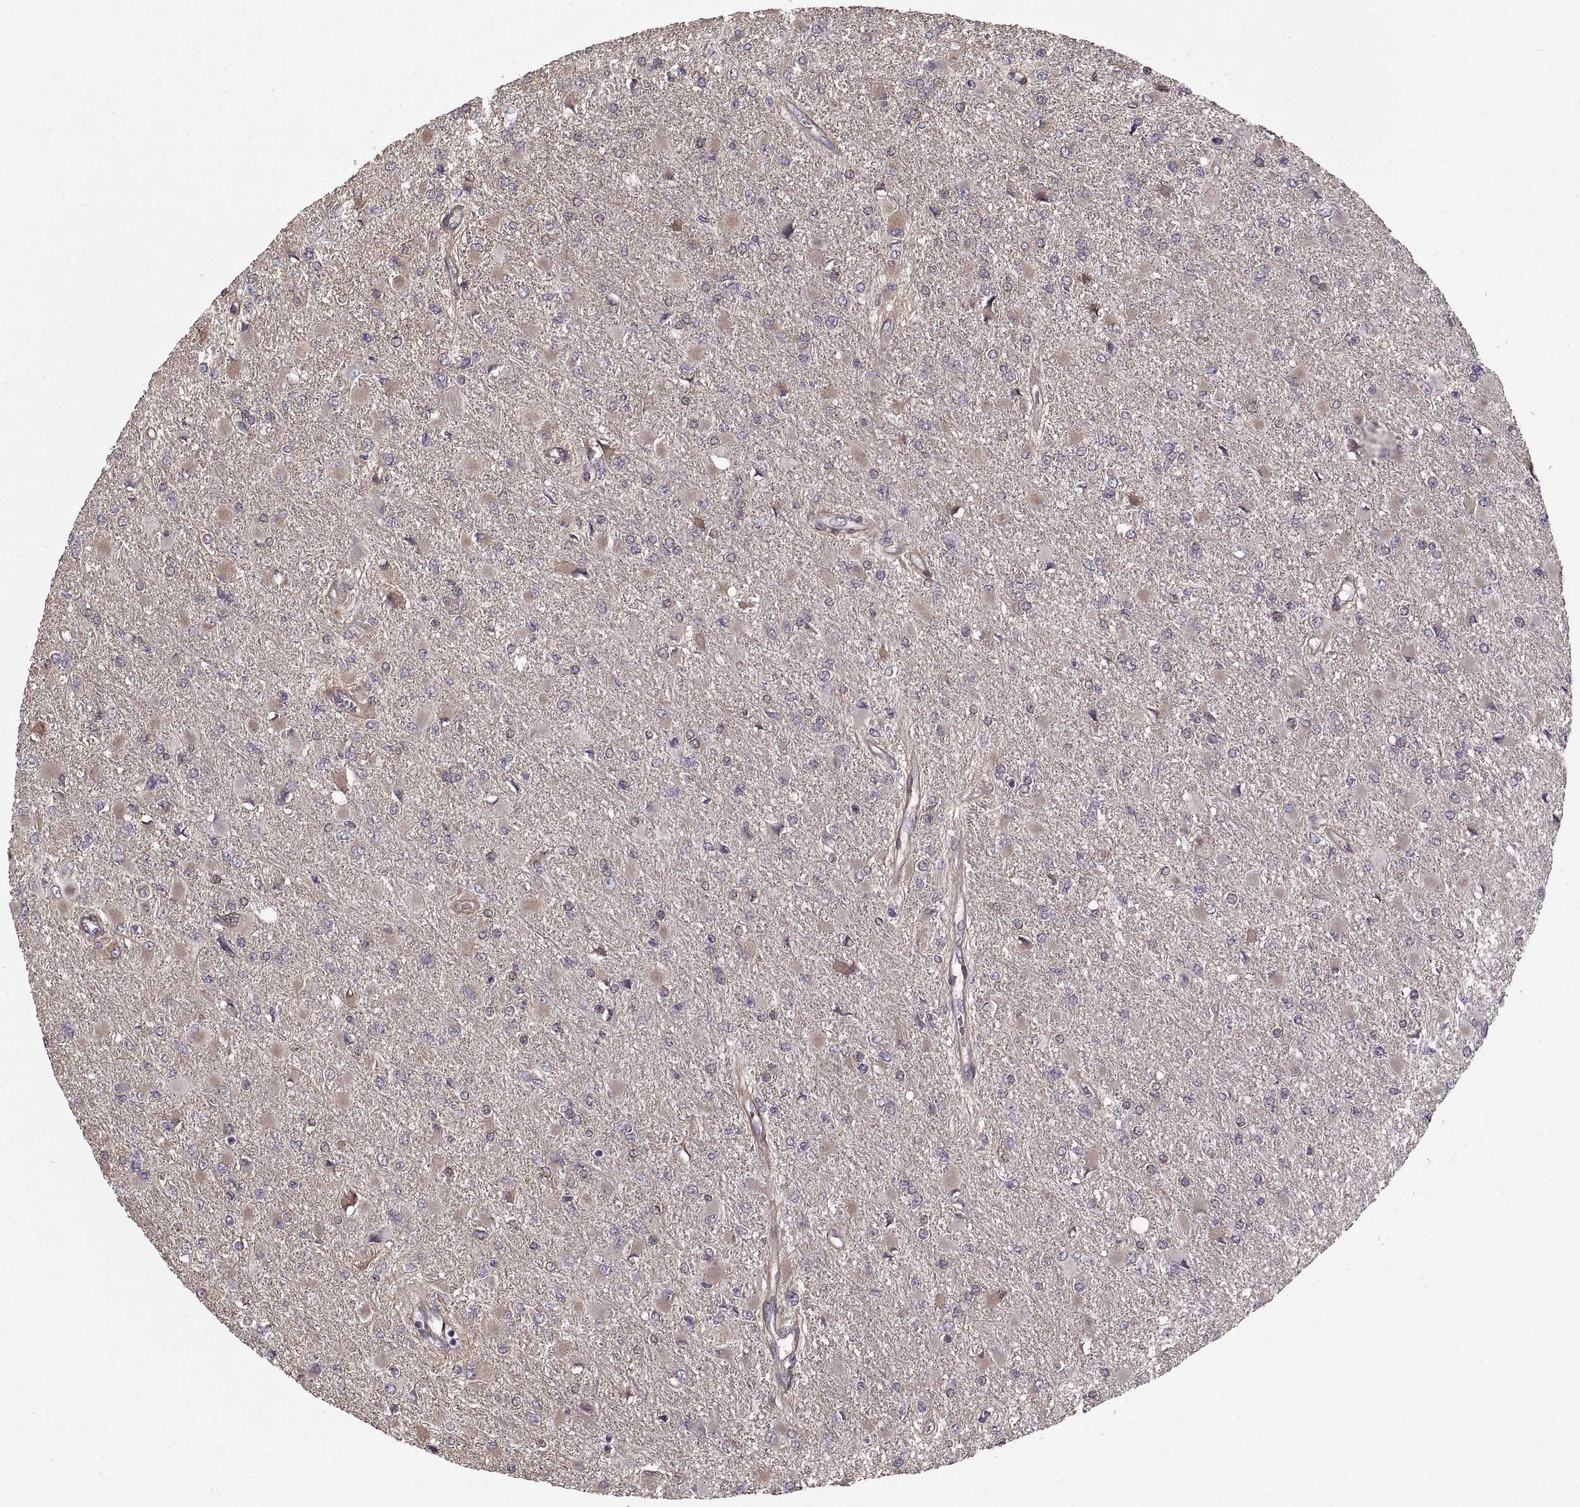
{"staining": {"intensity": "negative", "quantity": "none", "location": "none"}, "tissue": "glioma", "cell_type": "Tumor cells", "image_type": "cancer", "snomed": [{"axis": "morphology", "description": "Glioma, malignant, High grade"}, {"axis": "topography", "description": "Cerebral cortex"}], "caption": "Immunohistochemical staining of high-grade glioma (malignant) reveals no significant positivity in tumor cells. (Stains: DAB immunohistochemistry with hematoxylin counter stain, Microscopy: brightfield microscopy at high magnification).", "gene": "LAMB2", "patient": {"sex": "female", "age": 36}}